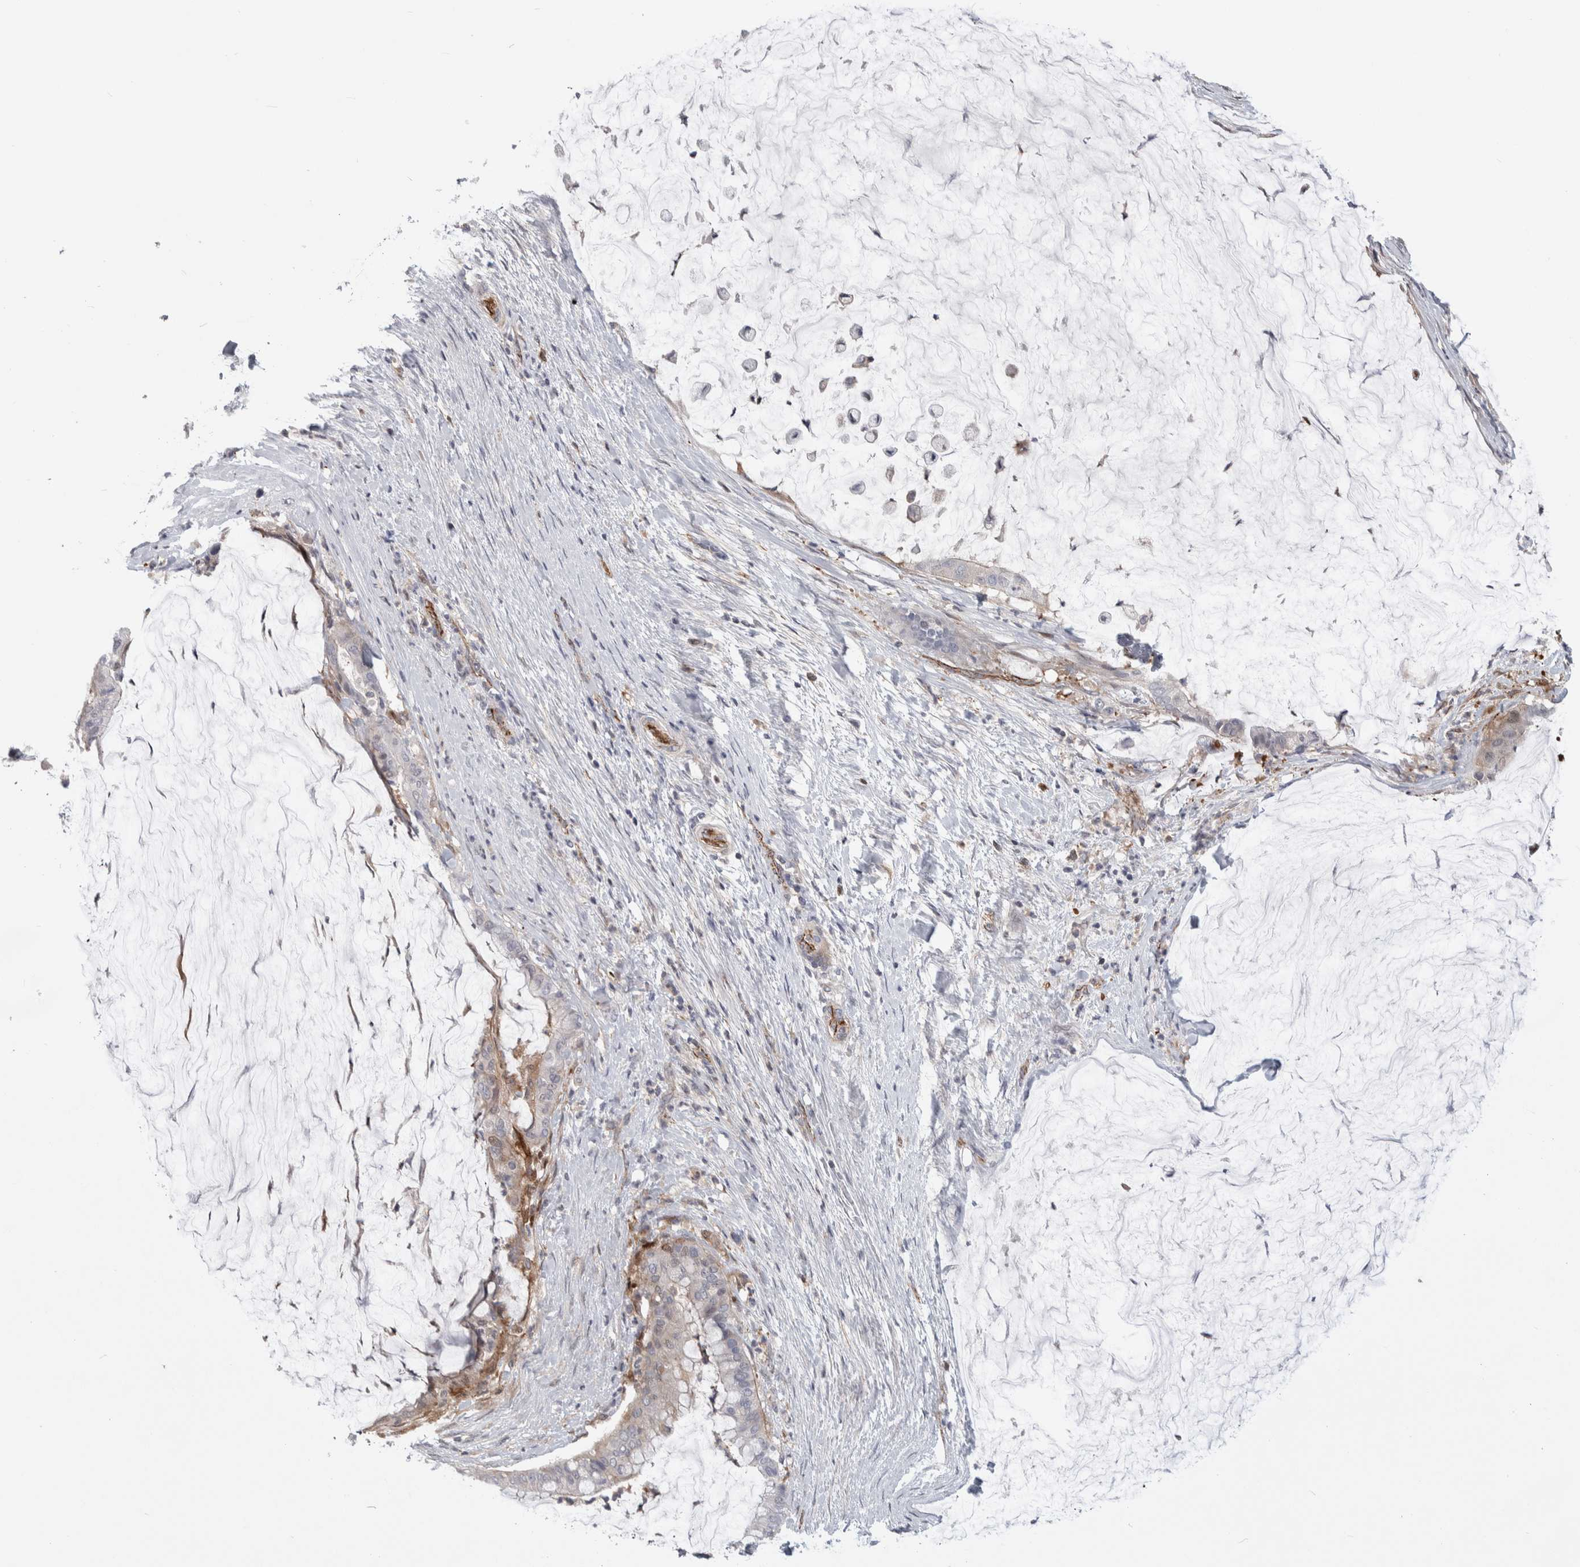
{"staining": {"intensity": "weak", "quantity": "<25%", "location": "cytoplasmic/membranous"}, "tissue": "pancreatic cancer", "cell_type": "Tumor cells", "image_type": "cancer", "snomed": [{"axis": "morphology", "description": "Adenocarcinoma, NOS"}, {"axis": "topography", "description": "Pancreas"}], "caption": "Tumor cells show no significant protein staining in pancreatic cancer.", "gene": "ZNF862", "patient": {"sex": "male", "age": 41}}